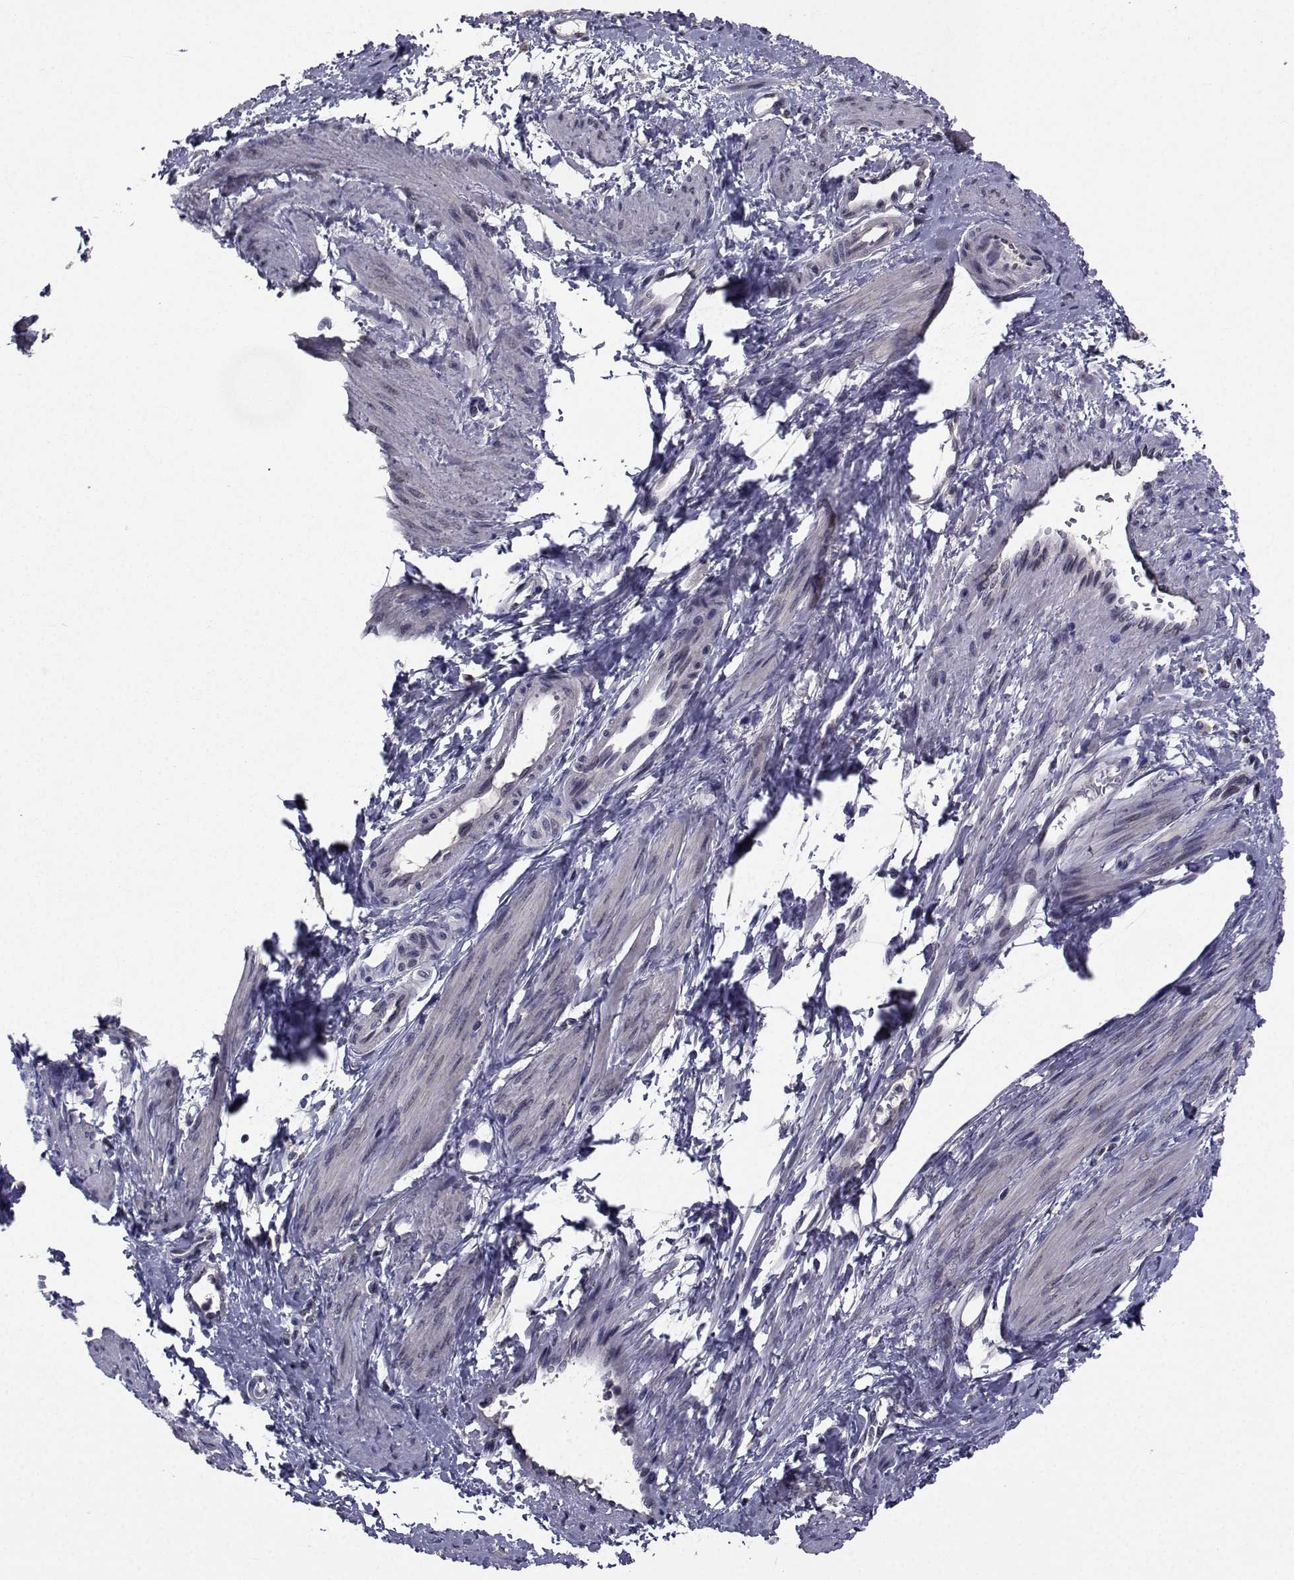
{"staining": {"intensity": "negative", "quantity": "none", "location": "none"}, "tissue": "smooth muscle", "cell_type": "Smooth muscle cells", "image_type": "normal", "snomed": [{"axis": "morphology", "description": "Normal tissue, NOS"}, {"axis": "topography", "description": "Smooth muscle"}, {"axis": "topography", "description": "Uterus"}], "caption": "A photomicrograph of smooth muscle stained for a protein exhibits no brown staining in smooth muscle cells. (DAB (3,3'-diaminobenzidine) immunohistochemistry (IHC) visualized using brightfield microscopy, high magnification).", "gene": "CYP2S1", "patient": {"sex": "female", "age": 39}}